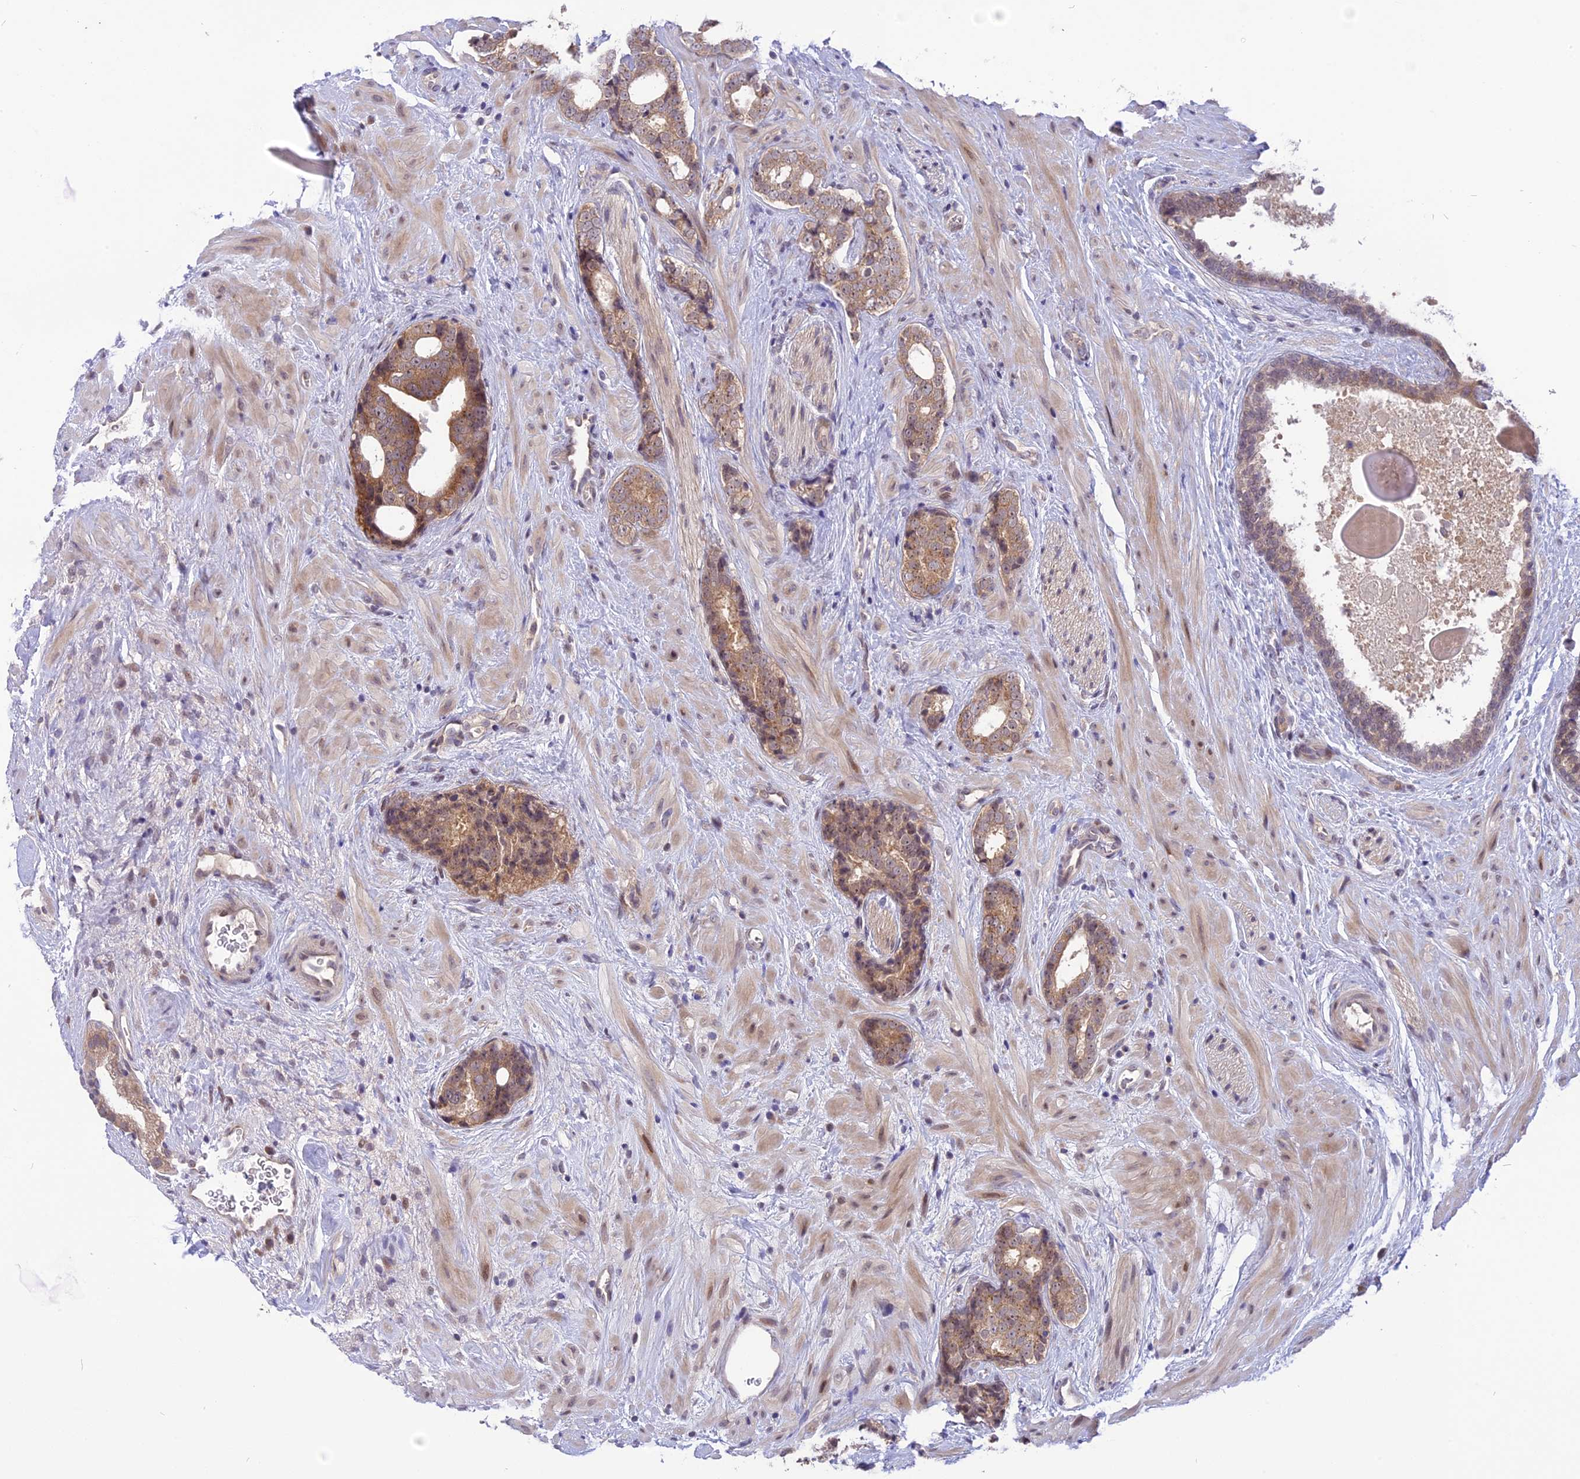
{"staining": {"intensity": "moderate", "quantity": ">75%", "location": "cytoplasmic/membranous"}, "tissue": "prostate cancer", "cell_type": "Tumor cells", "image_type": "cancer", "snomed": [{"axis": "morphology", "description": "Adenocarcinoma, High grade"}, {"axis": "topography", "description": "Prostate"}], "caption": "A medium amount of moderate cytoplasmic/membranous expression is appreciated in about >75% of tumor cells in prostate adenocarcinoma (high-grade) tissue.", "gene": "ZNF837", "patient": {"sex": "male", "age": 56}}